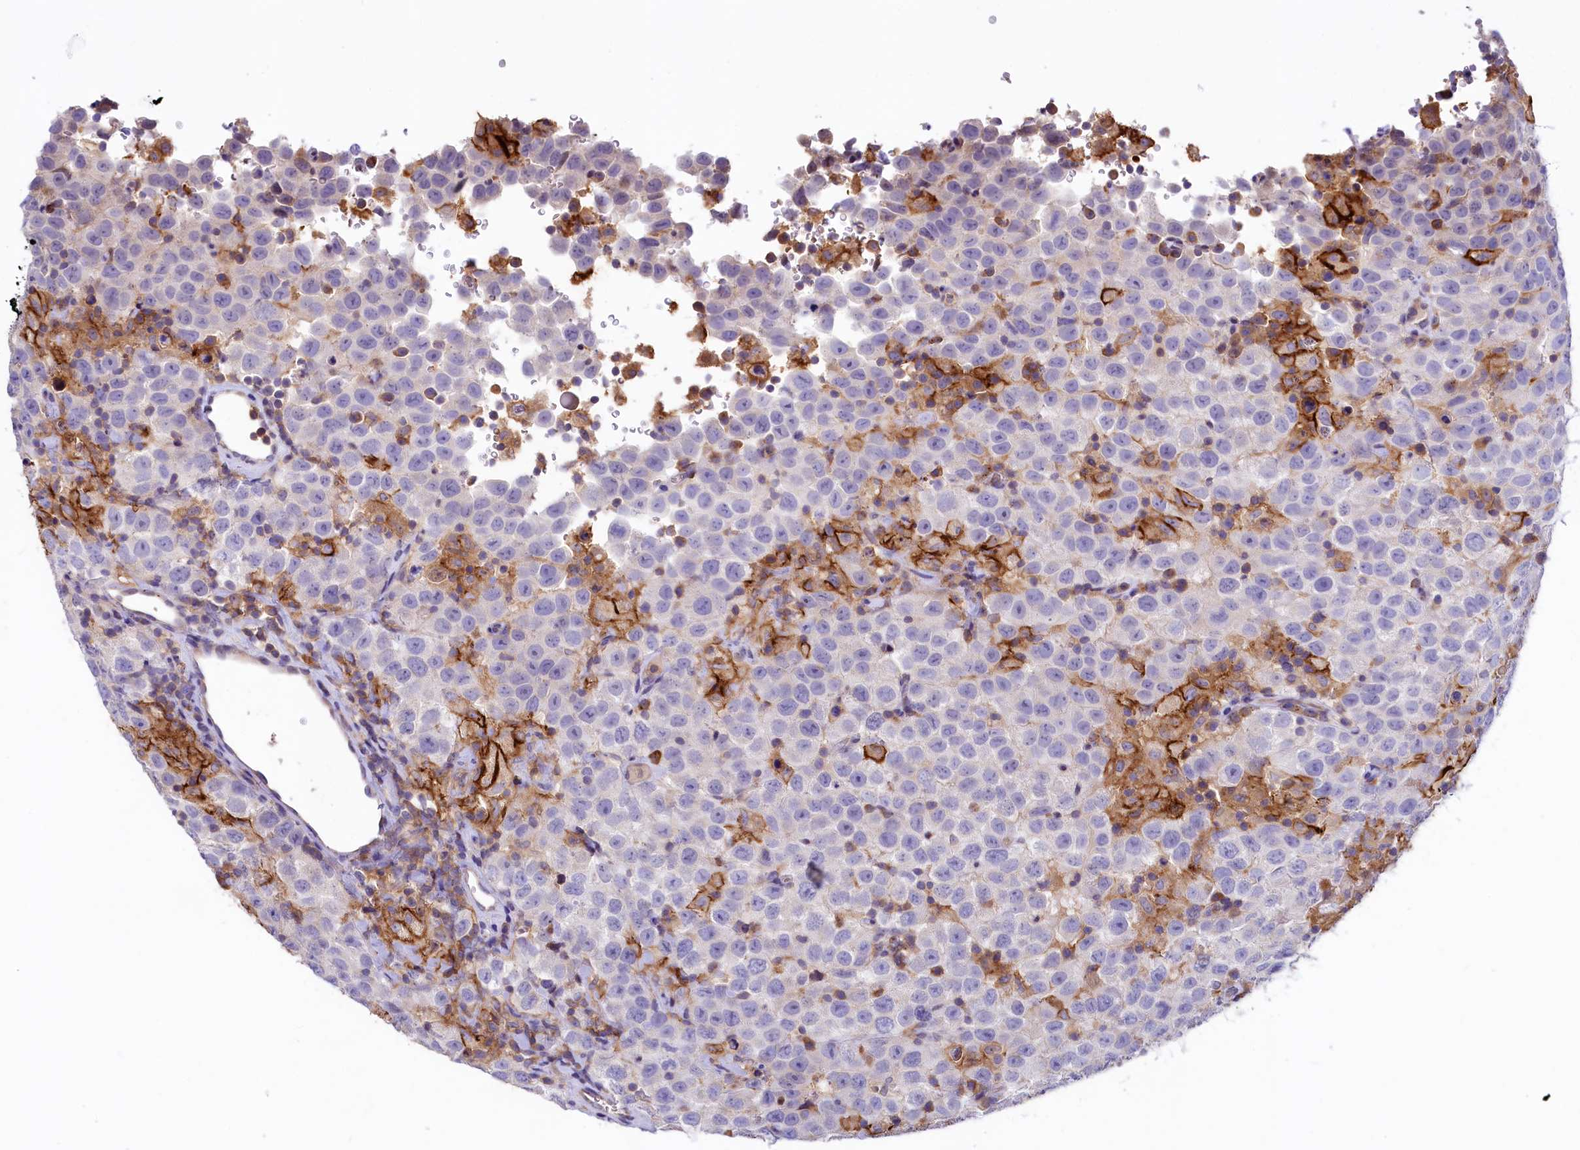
{"staining": {"intensity": "negative", "quantity": "none", "location": "none"}, "tissue": "testis cancer", "cell_type": "Tumor cells", "image_type": "cancer", "snomed": [{"axis": "morphology", "description": "Seminoma, NOS"}, {"axis": "topography", "description": "Testis"}], "caption": "There is no significant expression in tumor cells of testis cancer. Nuclei are stained in blue.", "gene": "HPS6", "patient": {"sex": "male", "age": 41}}